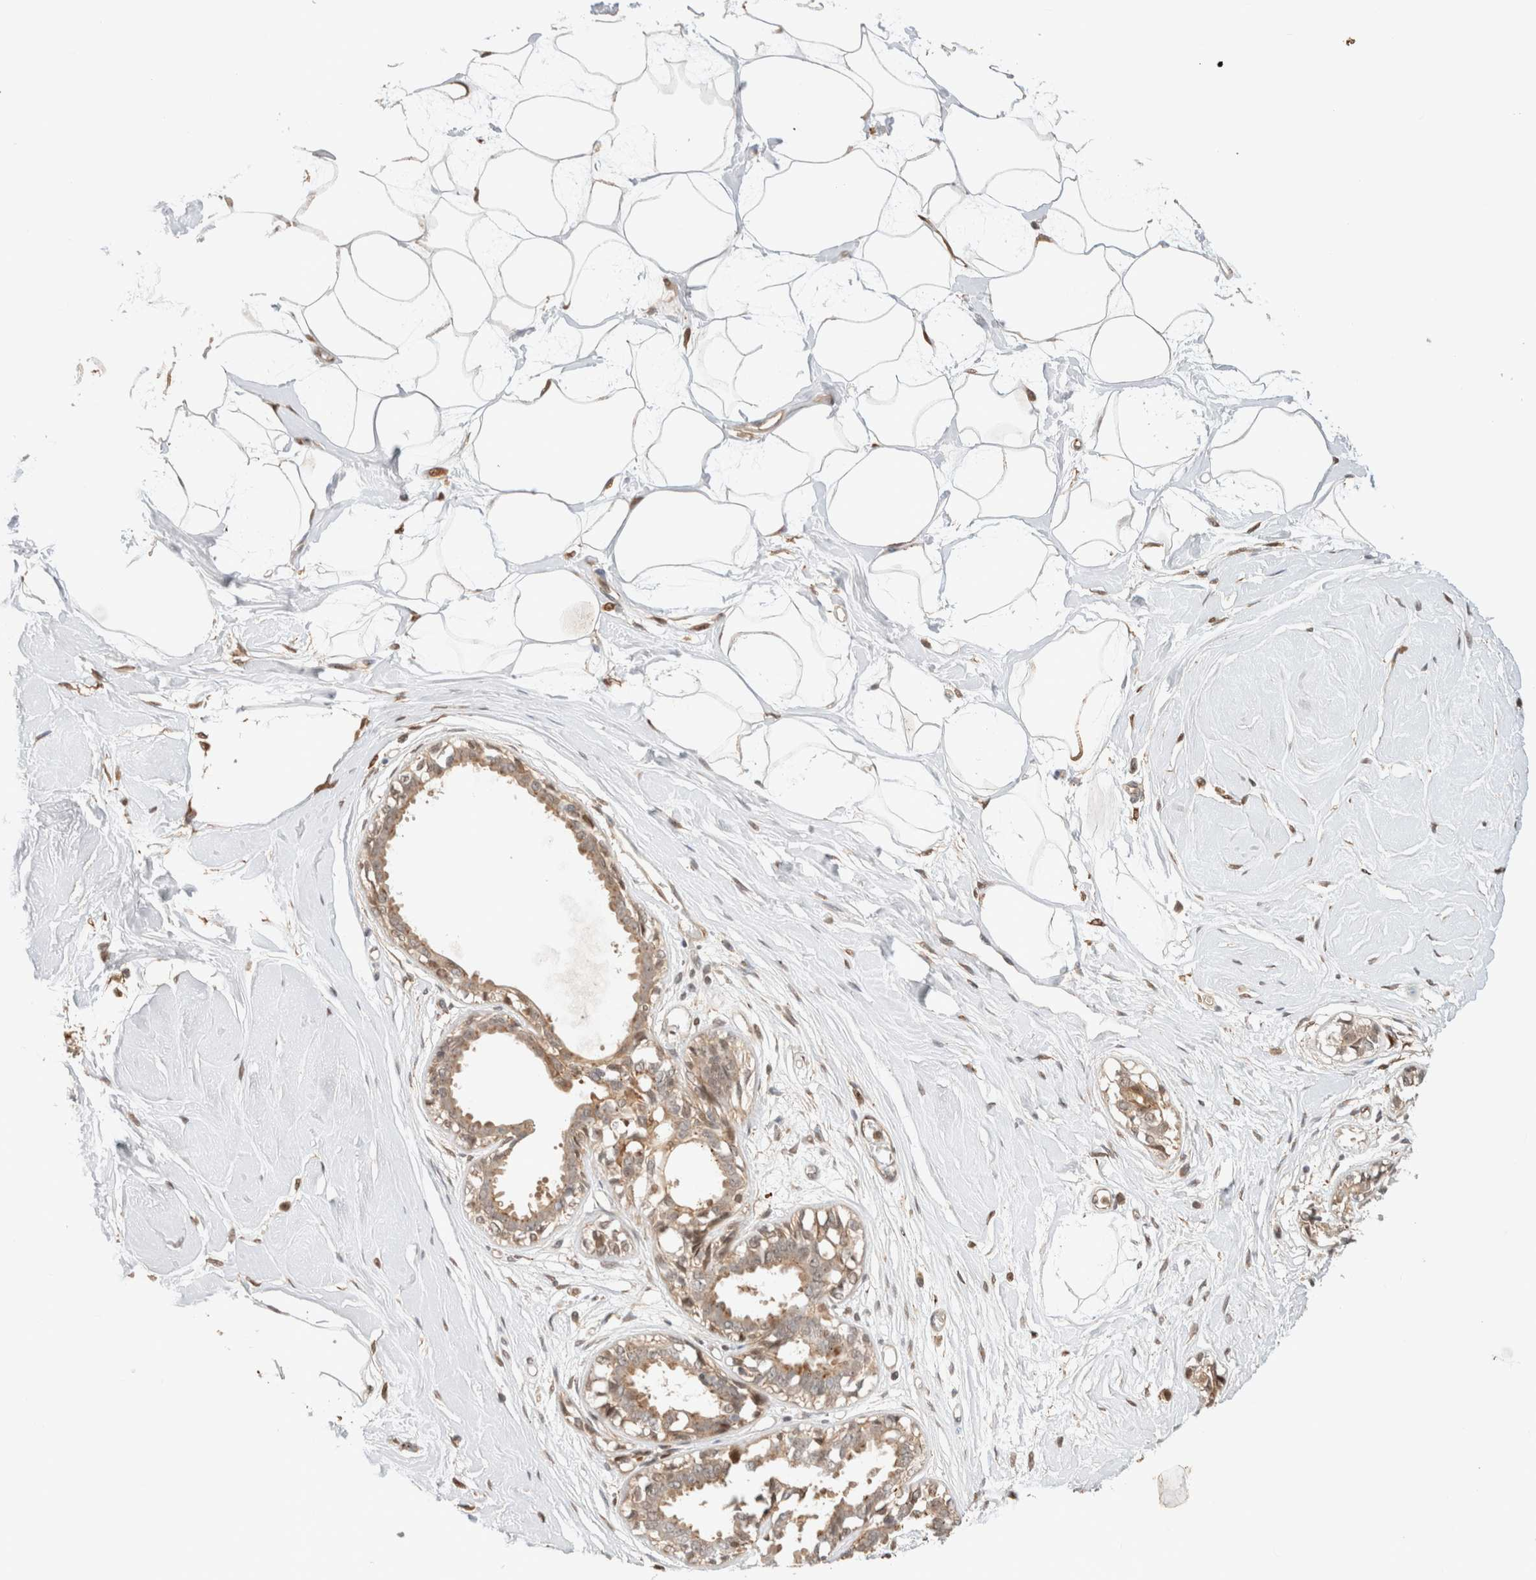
{"staining": {"intensity": "moderate", "quantity": ">75%", "location": "cytoplasmic/membranous"}, "tissue": "breast", "cell_type": "Adipocytes", "image_type": "normal", "snomed": [{"axis": "morphology", "description": "Normal tissue, NOS"}, {"axis": "topography", "description": "Breast"}], "caption": "Breast was stained to show a protein in brown. There is medium levels of moderate cytoplasmic/membranous expression in approximately >75% of adipocytes. Ihc stains the protein in brown and the nuclei are stained blue.", "gene": "OTUD6B", "patient": {"sex": "female", "age": 45}}